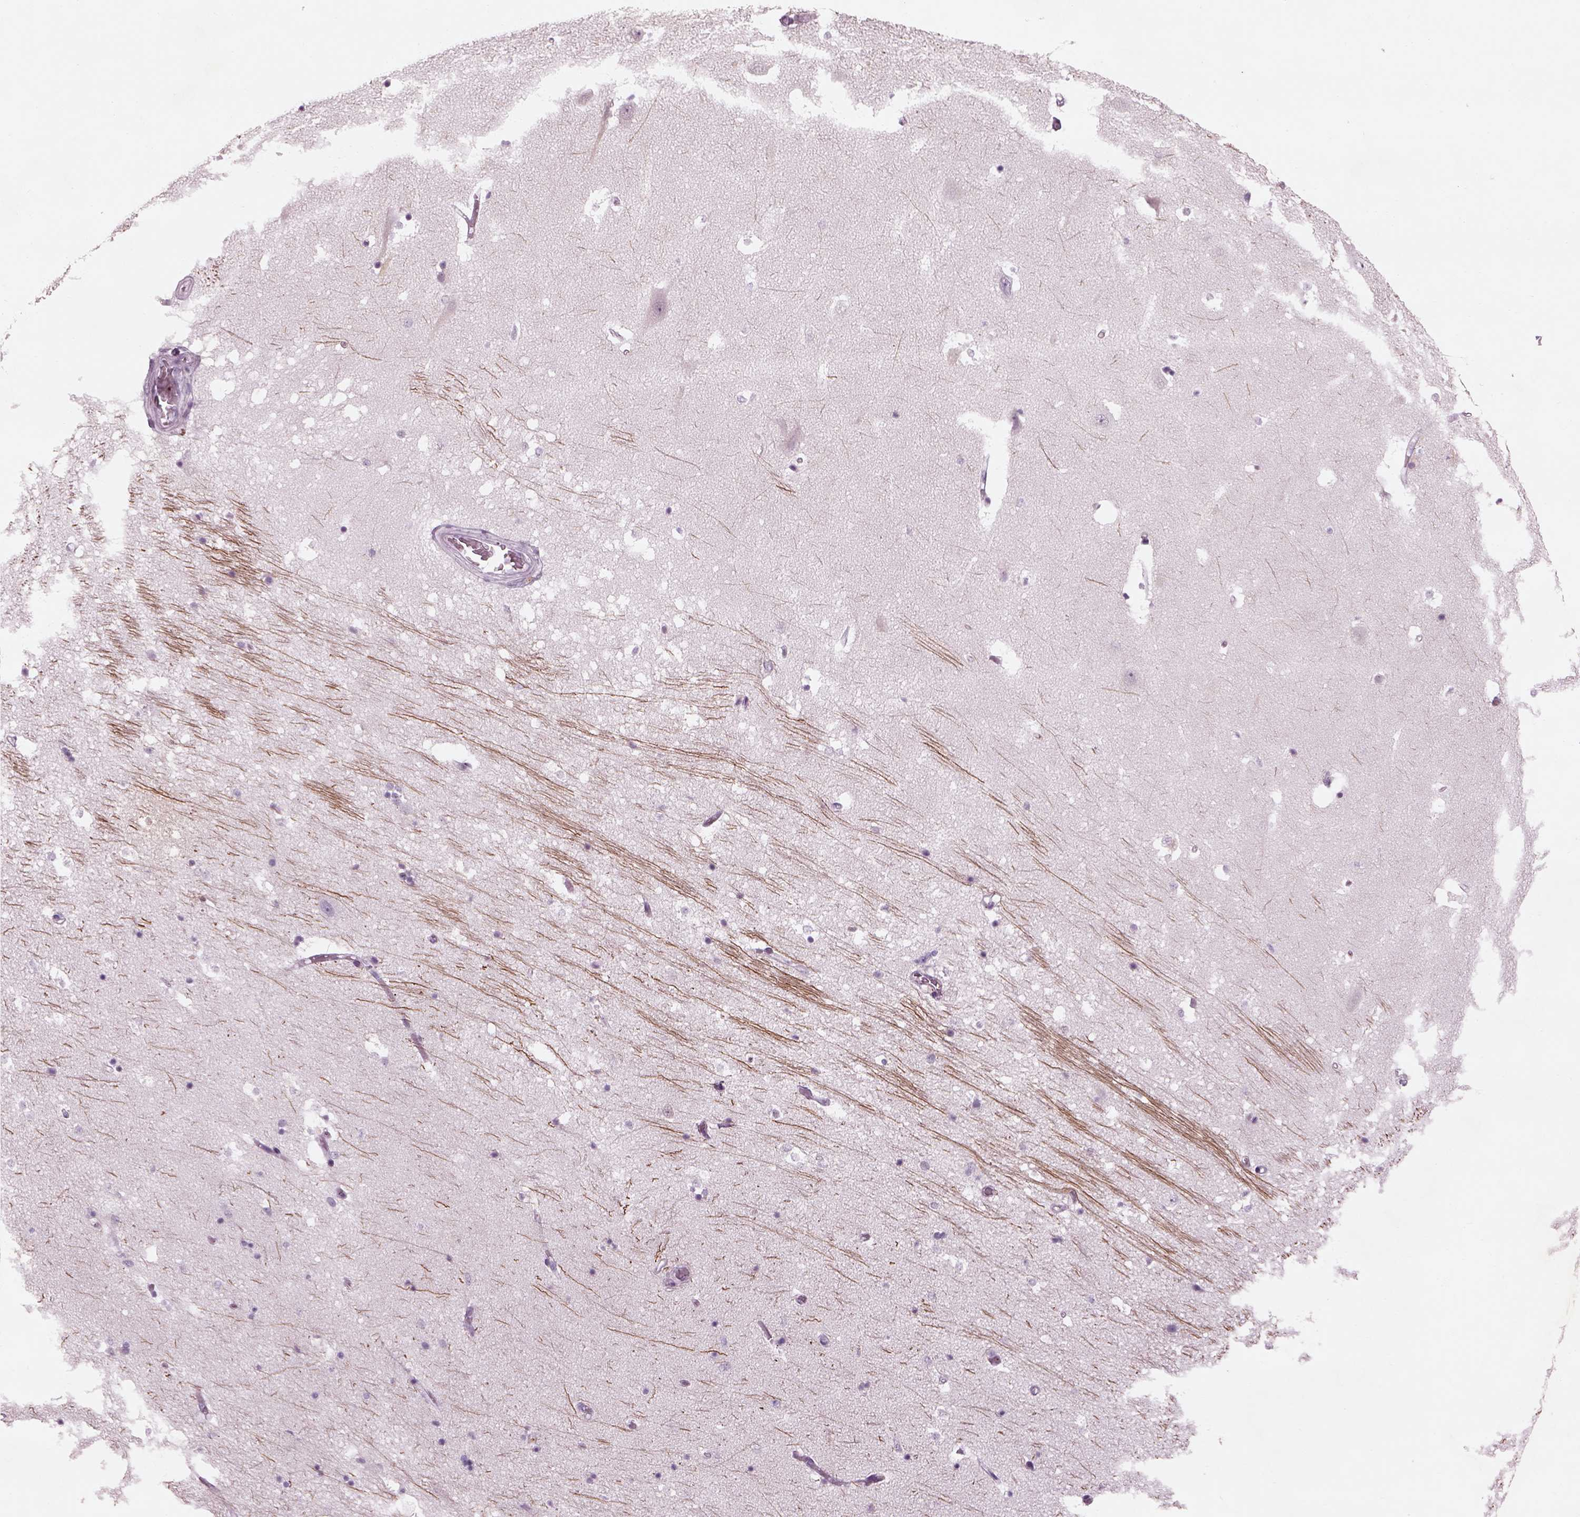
{"staining": {"intensity": "negative", "quantity": "none", "location": "none"}, "tissue": "hippocampus", "cell_type": "Glial cells", "image_type": "normal", "snomed": [{"axis": "morphology", "description": "Normal tissue, NOS"}, {"axis": "topography", "description": "Hippocampus"}], "caption": "The photomicrograph demonstrates no significant staining in glial cells of hippocampus. Nuclei are stained in blue.", "gene": "PABPC1L2A", "patient": {"sex": "male", "age": 44}}